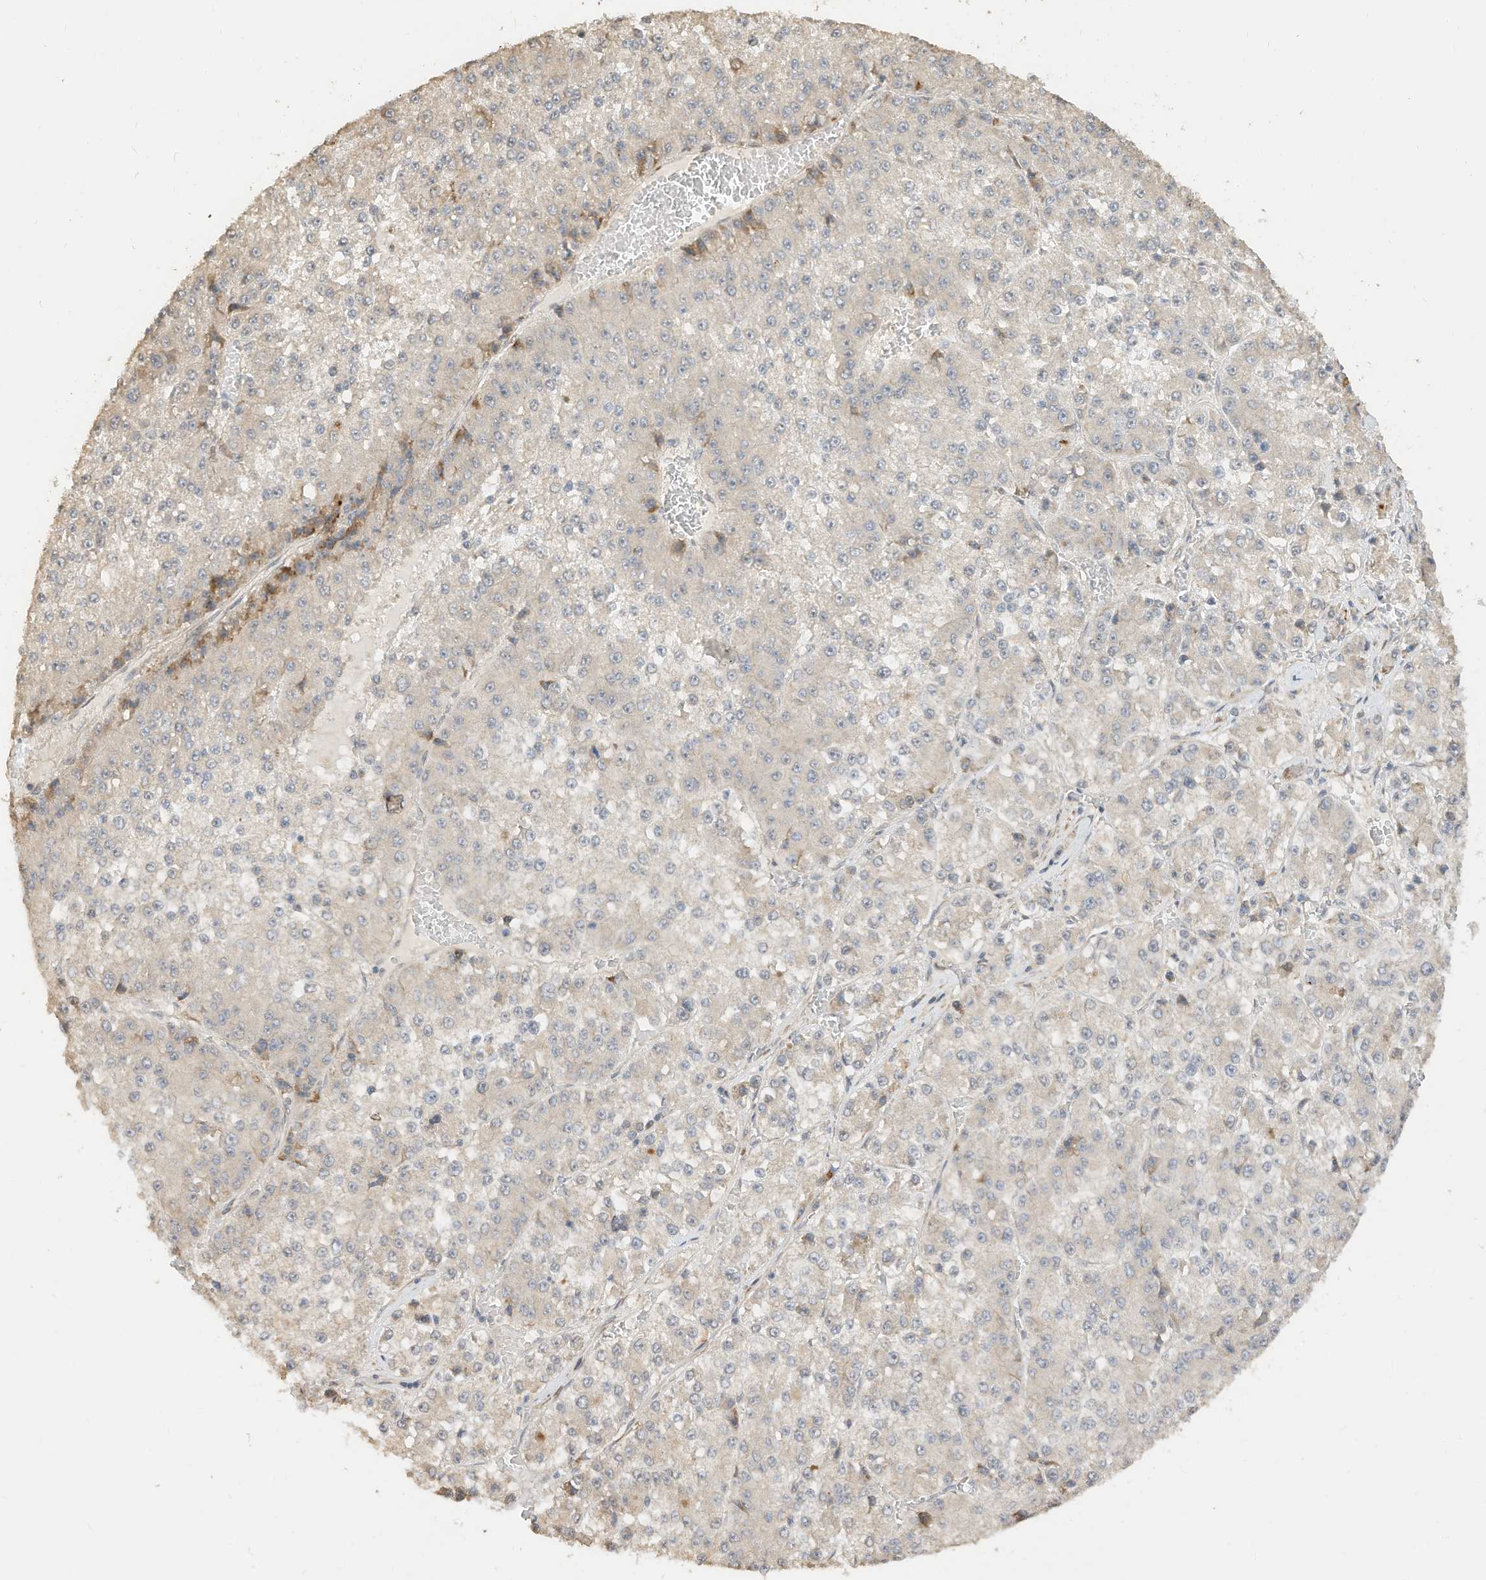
{"staining": {"intensity": "weak", "quantity": "<25%", "location": "cytoplasmic/membranous"}, "tissue": "liver cancer", "cell_type": "Tumor cells", "image_type": "cancer", "snomed": [{"axis": "morphology", "description": "Carcinoma, Hepatocellular, NOS"}, {"axis": "topography", "description": "Liver"}], "caption": "A micrograph of liver cancer stained for a protein reveals no brown staining in tumor cells. The staining is performed using DAB brown chromogen with nuclei counter-stained in using hematoxylin.", "gene": "CAGE1", "patient": {"sex": "female", "age": 73}}